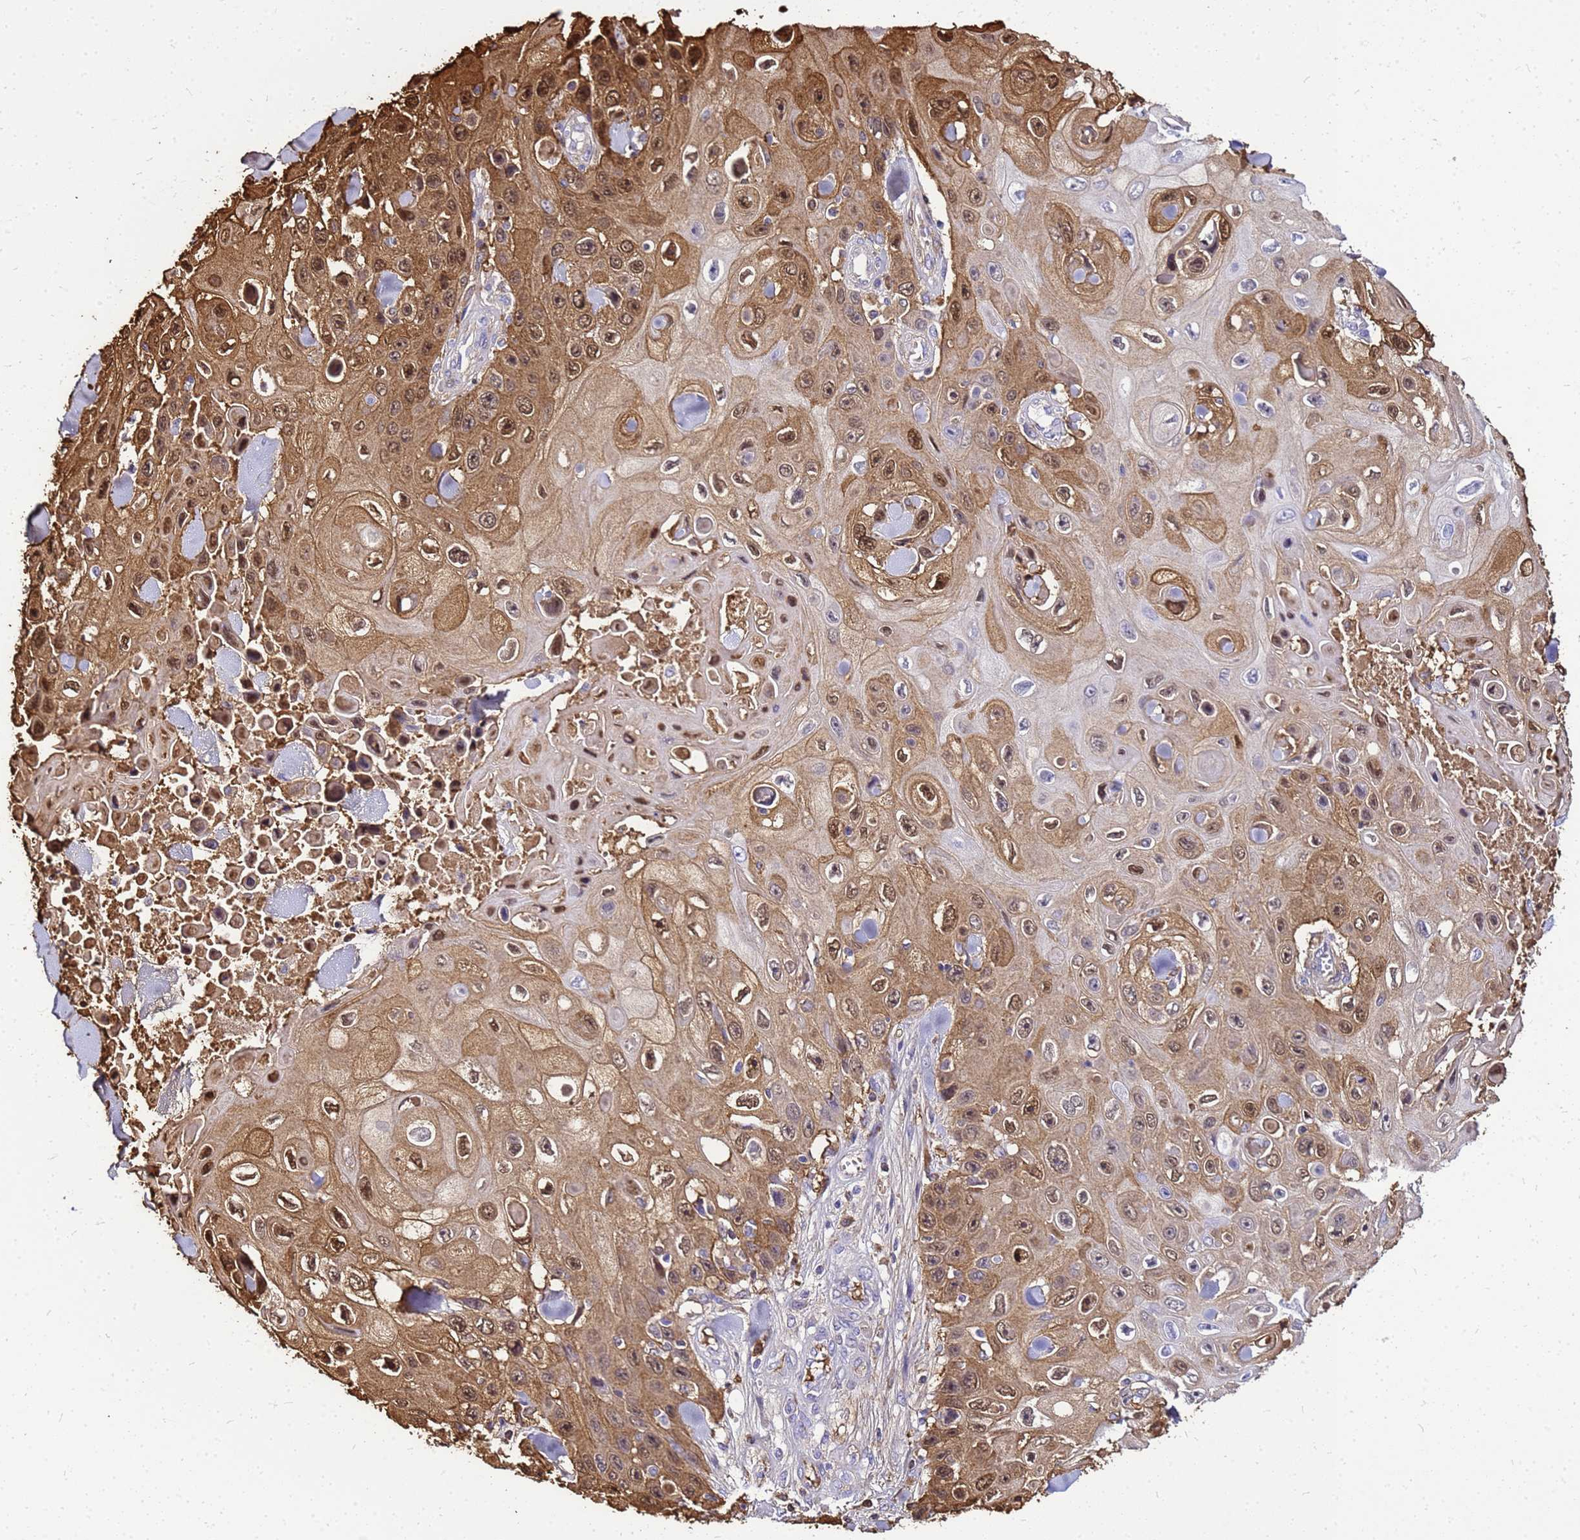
{"staining": {"intensity": "moderate", "quantity": ">75%", "location": "cytoplasmic/membranous,nuclear"}, "tissue": "skin cancer", "cell_type": "Tumor cells", "image_type": "cancer", "snomed": [{"axis": "morphology", "description": "Squamous cell carcinoma, NOS"}, {"axis": "topography", "description": "Skin"}], "caption": "This image demonstrates skin cancer stained with immunohistochemistry to label a protein in brown. The cytoplasmic/membranous and nuclear of tumor cells show moderate positivity for the protein. Nuclei are counter-stained blue.", "gene": "S100A2", "patient": {"sex": "male", "age": 82}}